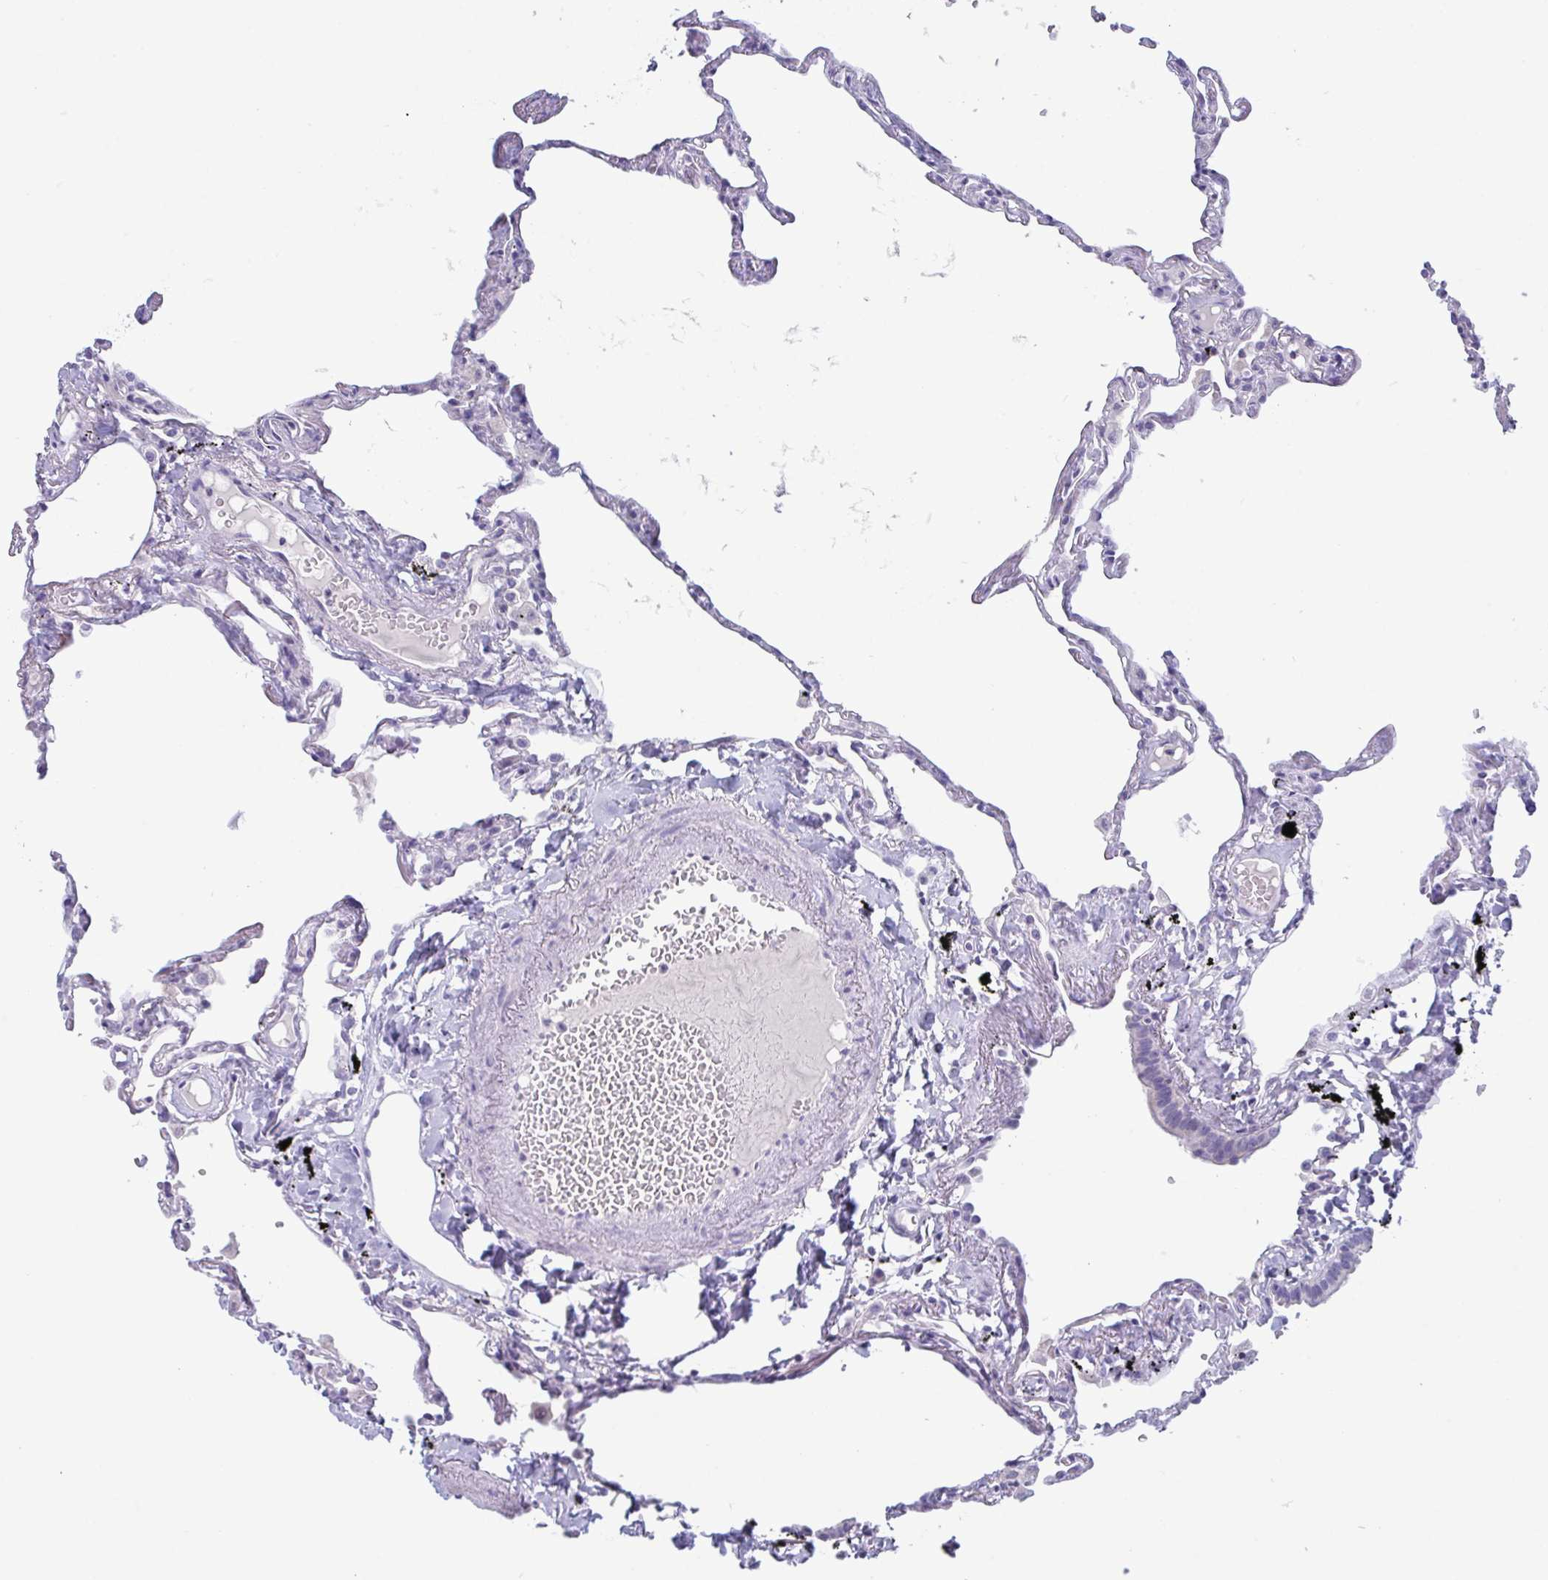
{"staining": {"intensity": "negative", "quantity": "none", "location": "none"}, "tissue": "lung", "cell_type": "Alveolar cells", "image_type": "normal", "snomed": [{"axis": "morphology", "description": "Normal tissue, NOS"}, {"axis": "topography", "description": "Lung"}], "caption": "Immunohistochemistry (IHC) micrograph of unremarkable lung stained for a protein (brown), which displays no staining in alveolar cells.", "gene": "NAA30", "patient": {"sex": "female", "age": 67}}